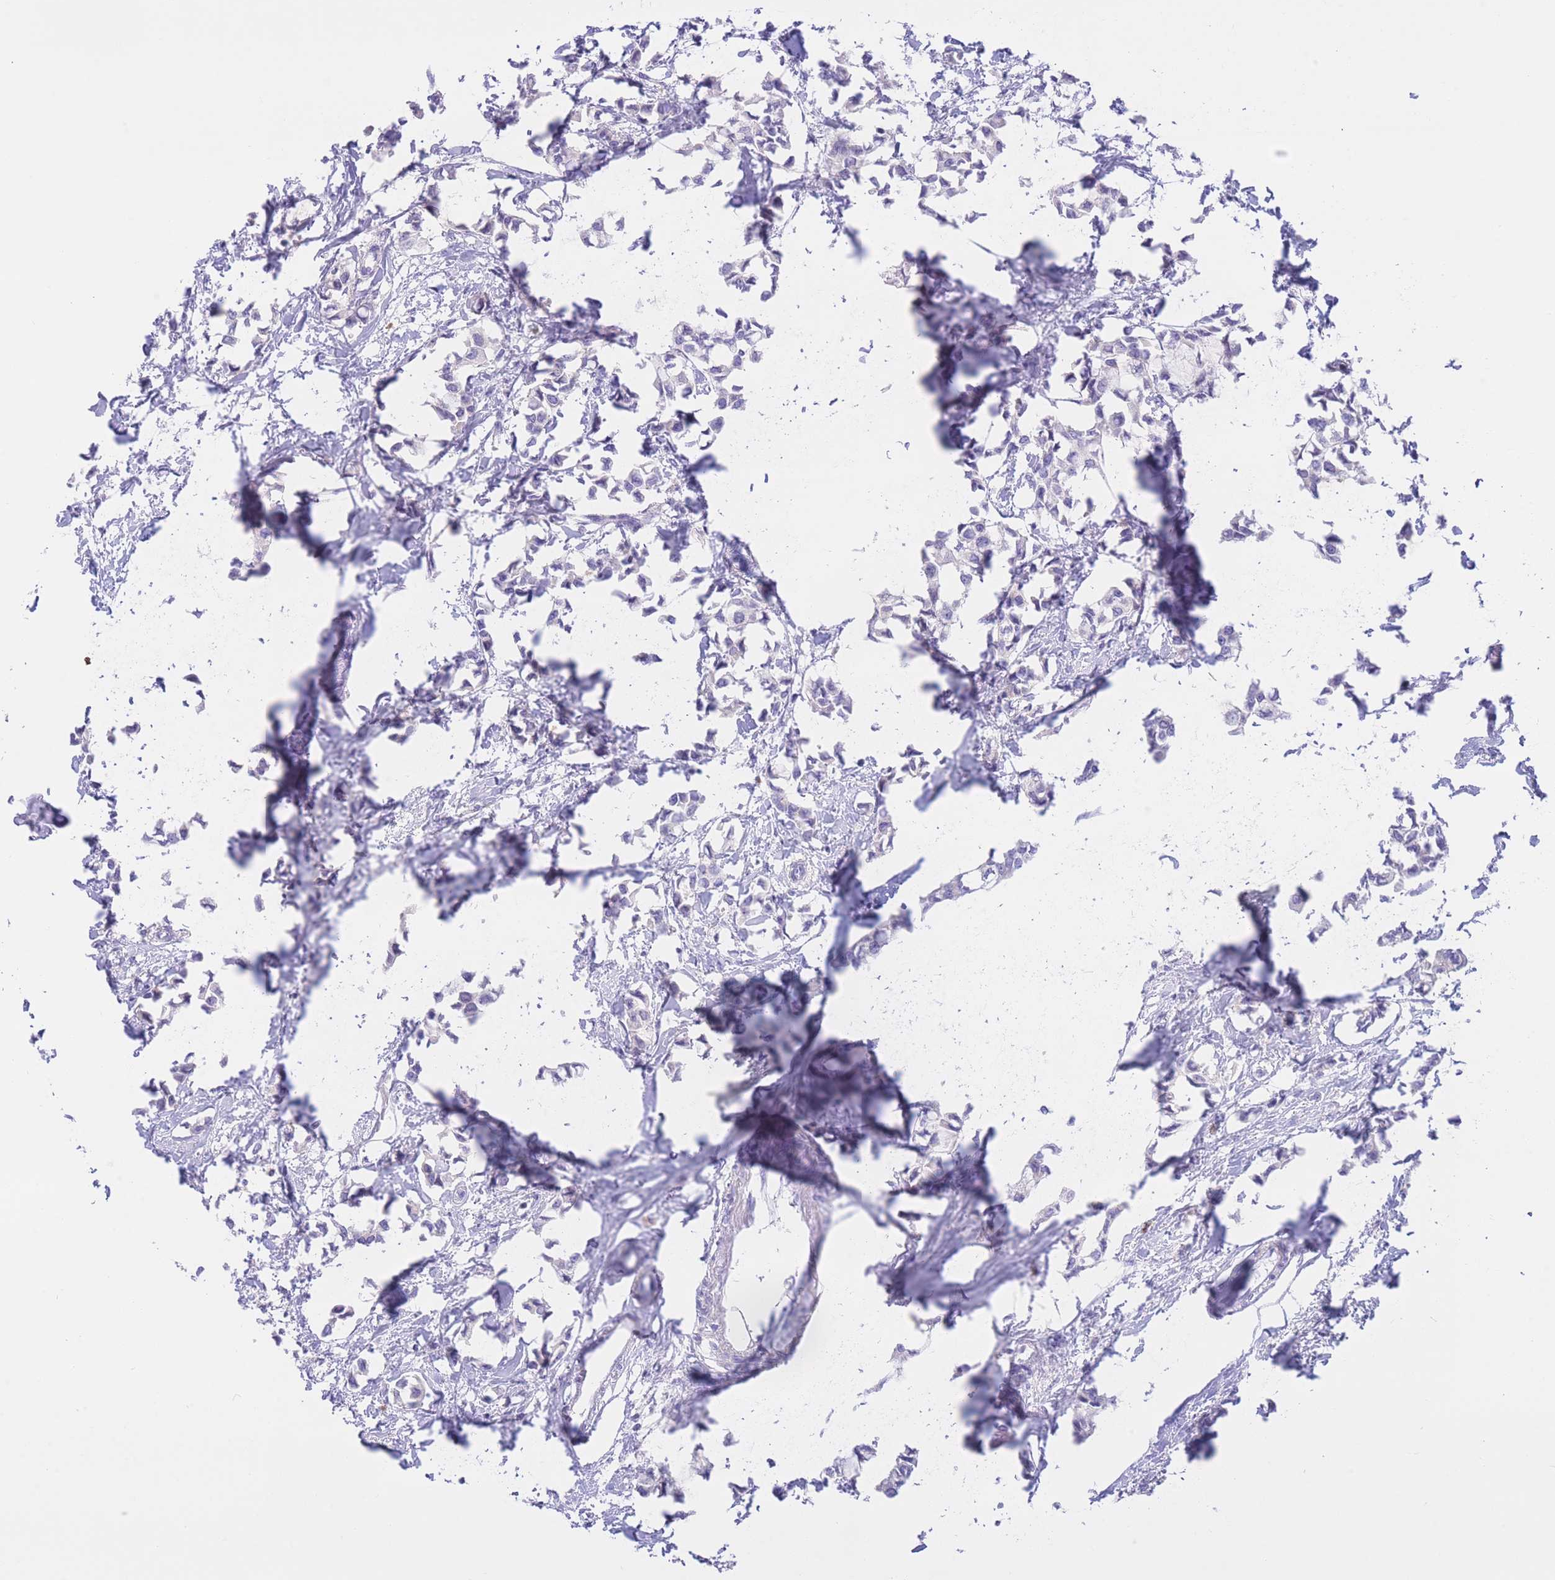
{"staining": {"intensity": "negative", "quantity": "none", "location": "none"}, "tissue": "breast cancer", "cell_type": "Tumor cells", "image_type": "cancer", "snomed": [{"axis": "morphology", "description": "Duct carcinoma"}, {"axis": "topography", "description": "Breast"}], "caption": "Immunohistochemistry (IHC) photomicrograph of human infiltrating ductal carcinoma (breast) stained for a protein (brown), which shows no expression in tumor cells.", "gene": "RPL39L", "patient": {"sex": "female", "age": 73}}